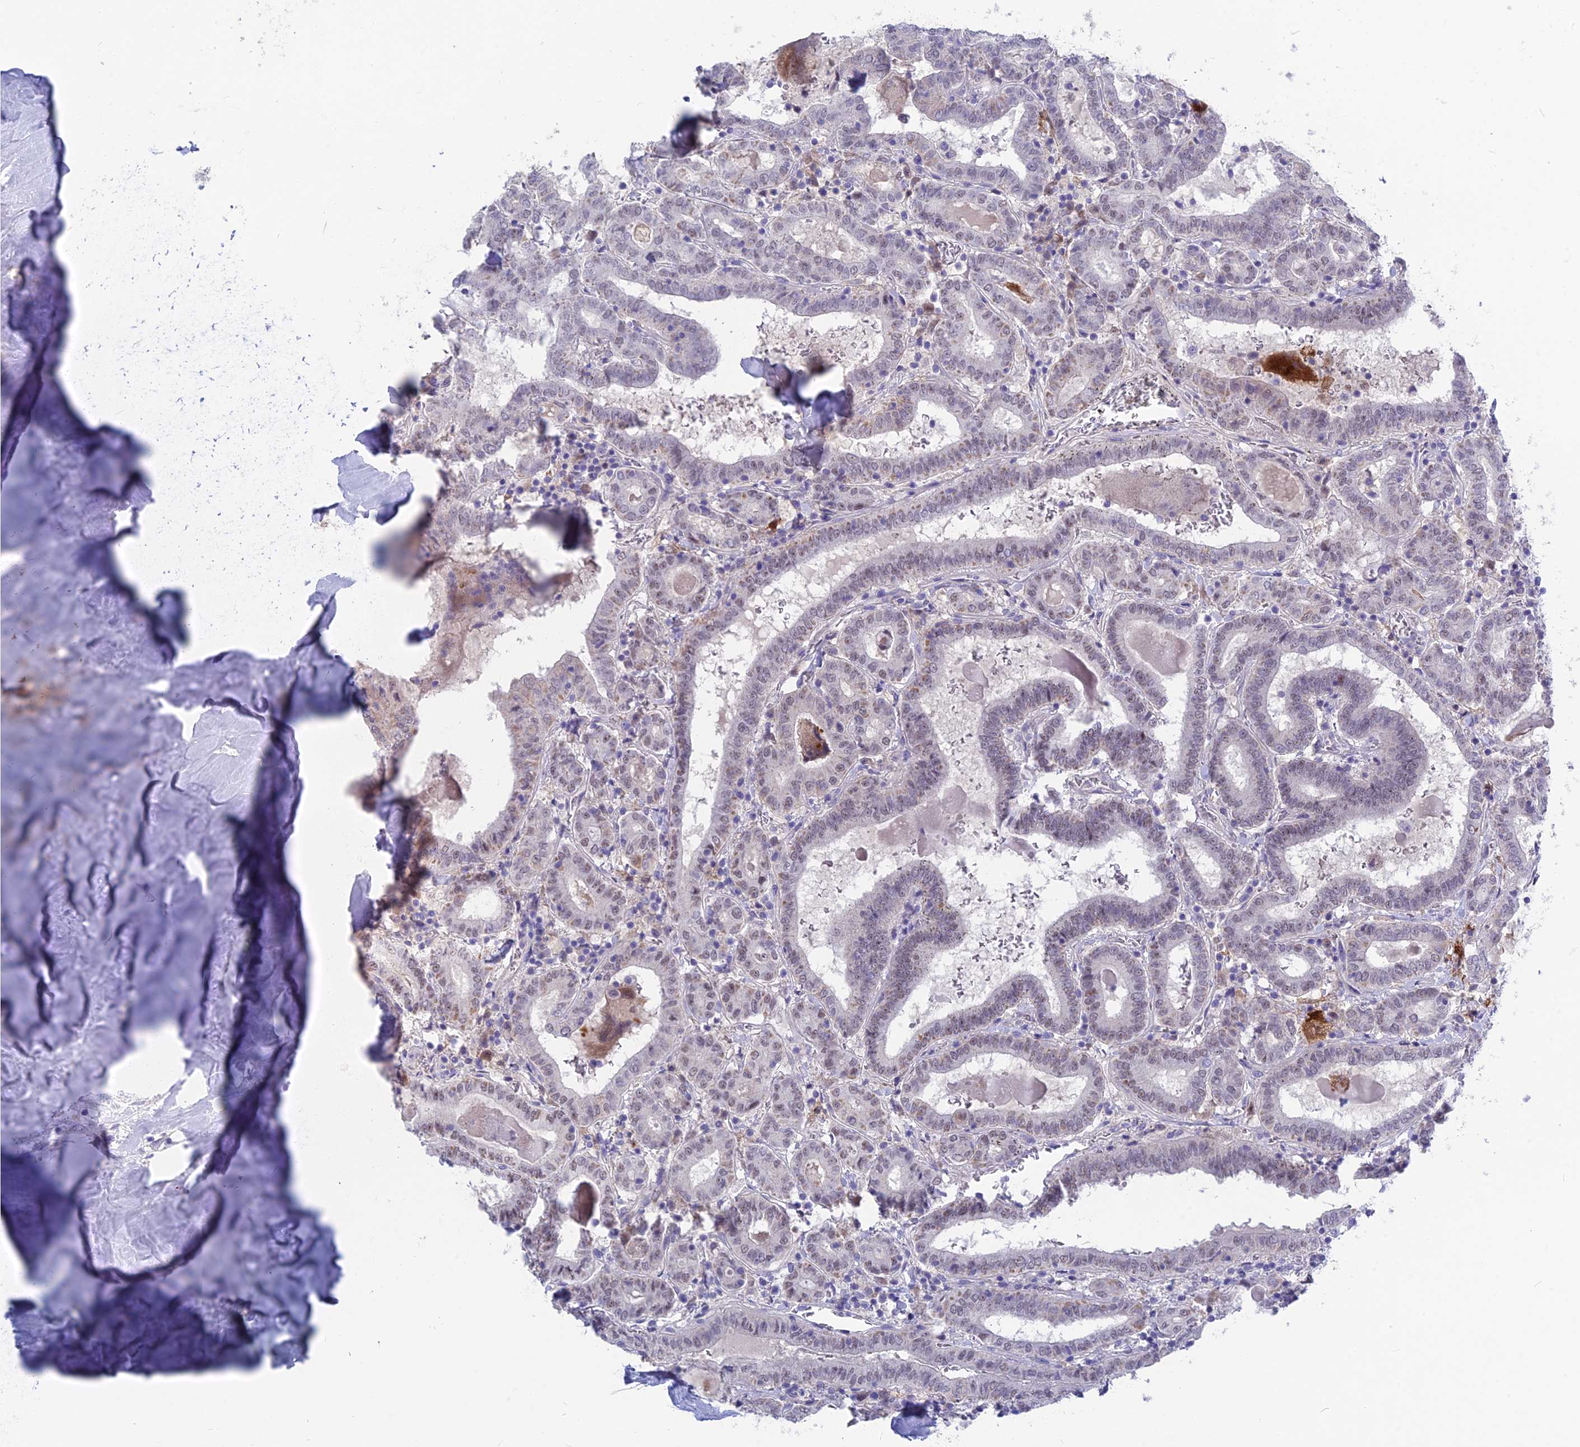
{"staining": {"intensity": "negative", "quantity": "none", "location": "none"}, "tissue": "thyroid cancer", "cell_type": "Tumor cells", "image_type": "cancer", "snomed": [{"axis": "morphology", "description": "Papillary adenocarcinoma, NOS"}, {"axis": "topography", "description": "Thyroid gland"}], "caption": "Human thyroid cancer stained for a protein using IHC demonstrates no staining in tumor cells.", "gene": "SNTN", "patient": {"sex": "female", "age": 72}}